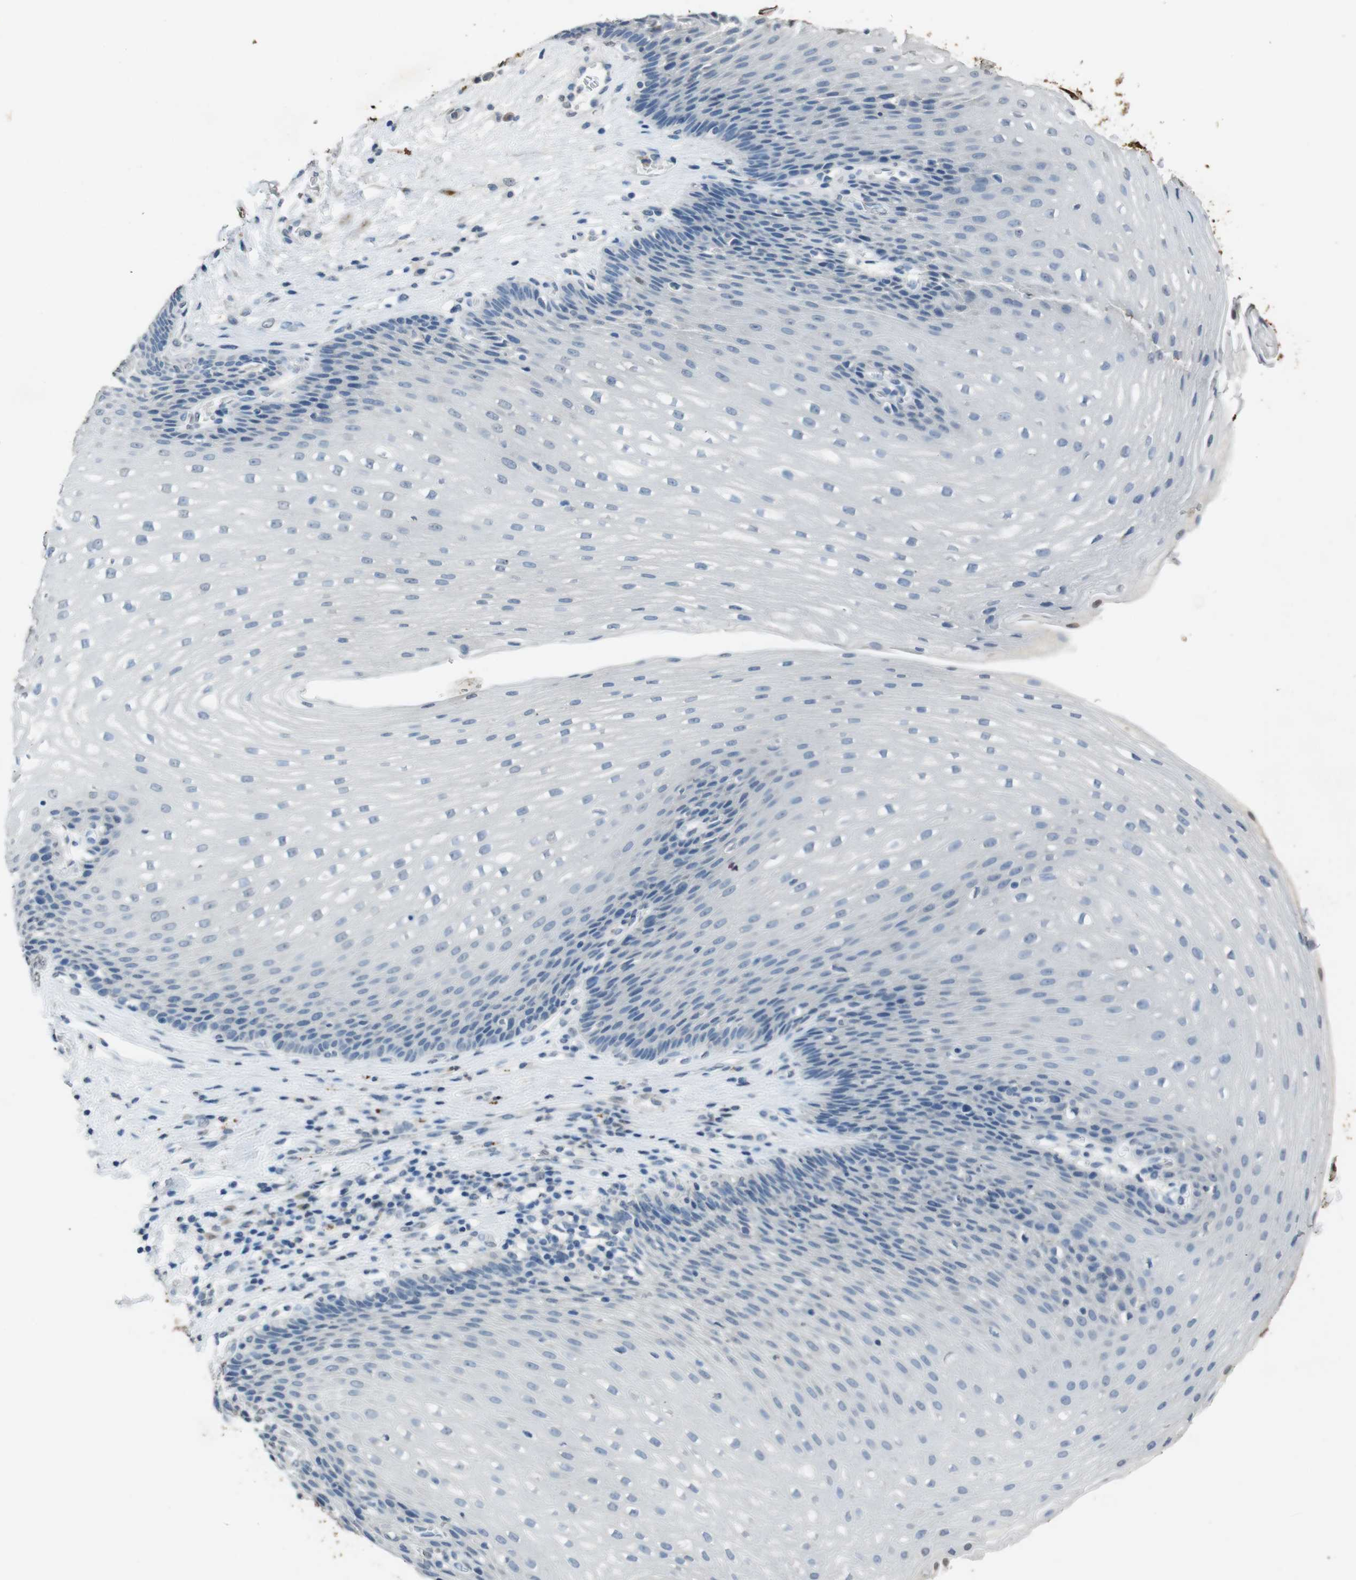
{"staining": {"intensity": "negative", "quantity": "none", "location": "none"}, "tissue": "esophagus", "cell_type": "Squamous epithelial cells", "image_type": "normal", "snomed": [{"axis": "morphology", "description": "Normal tissue, NOS"}, {"axis": "topography", "description": "Esophagus"}], "caption": "Immunohistochemistry (IHC) of unremarkable human esophagus demonstrates no expression in squamous epithelial cells. Brightfield microscopy of IHC stained with DAB (3,3'-diaminobenzidine) (brown) and hematoxylin (blue), captured at high magnification.", "gene": "STBD1", "patient": {"sex": "male", "age": 48}}